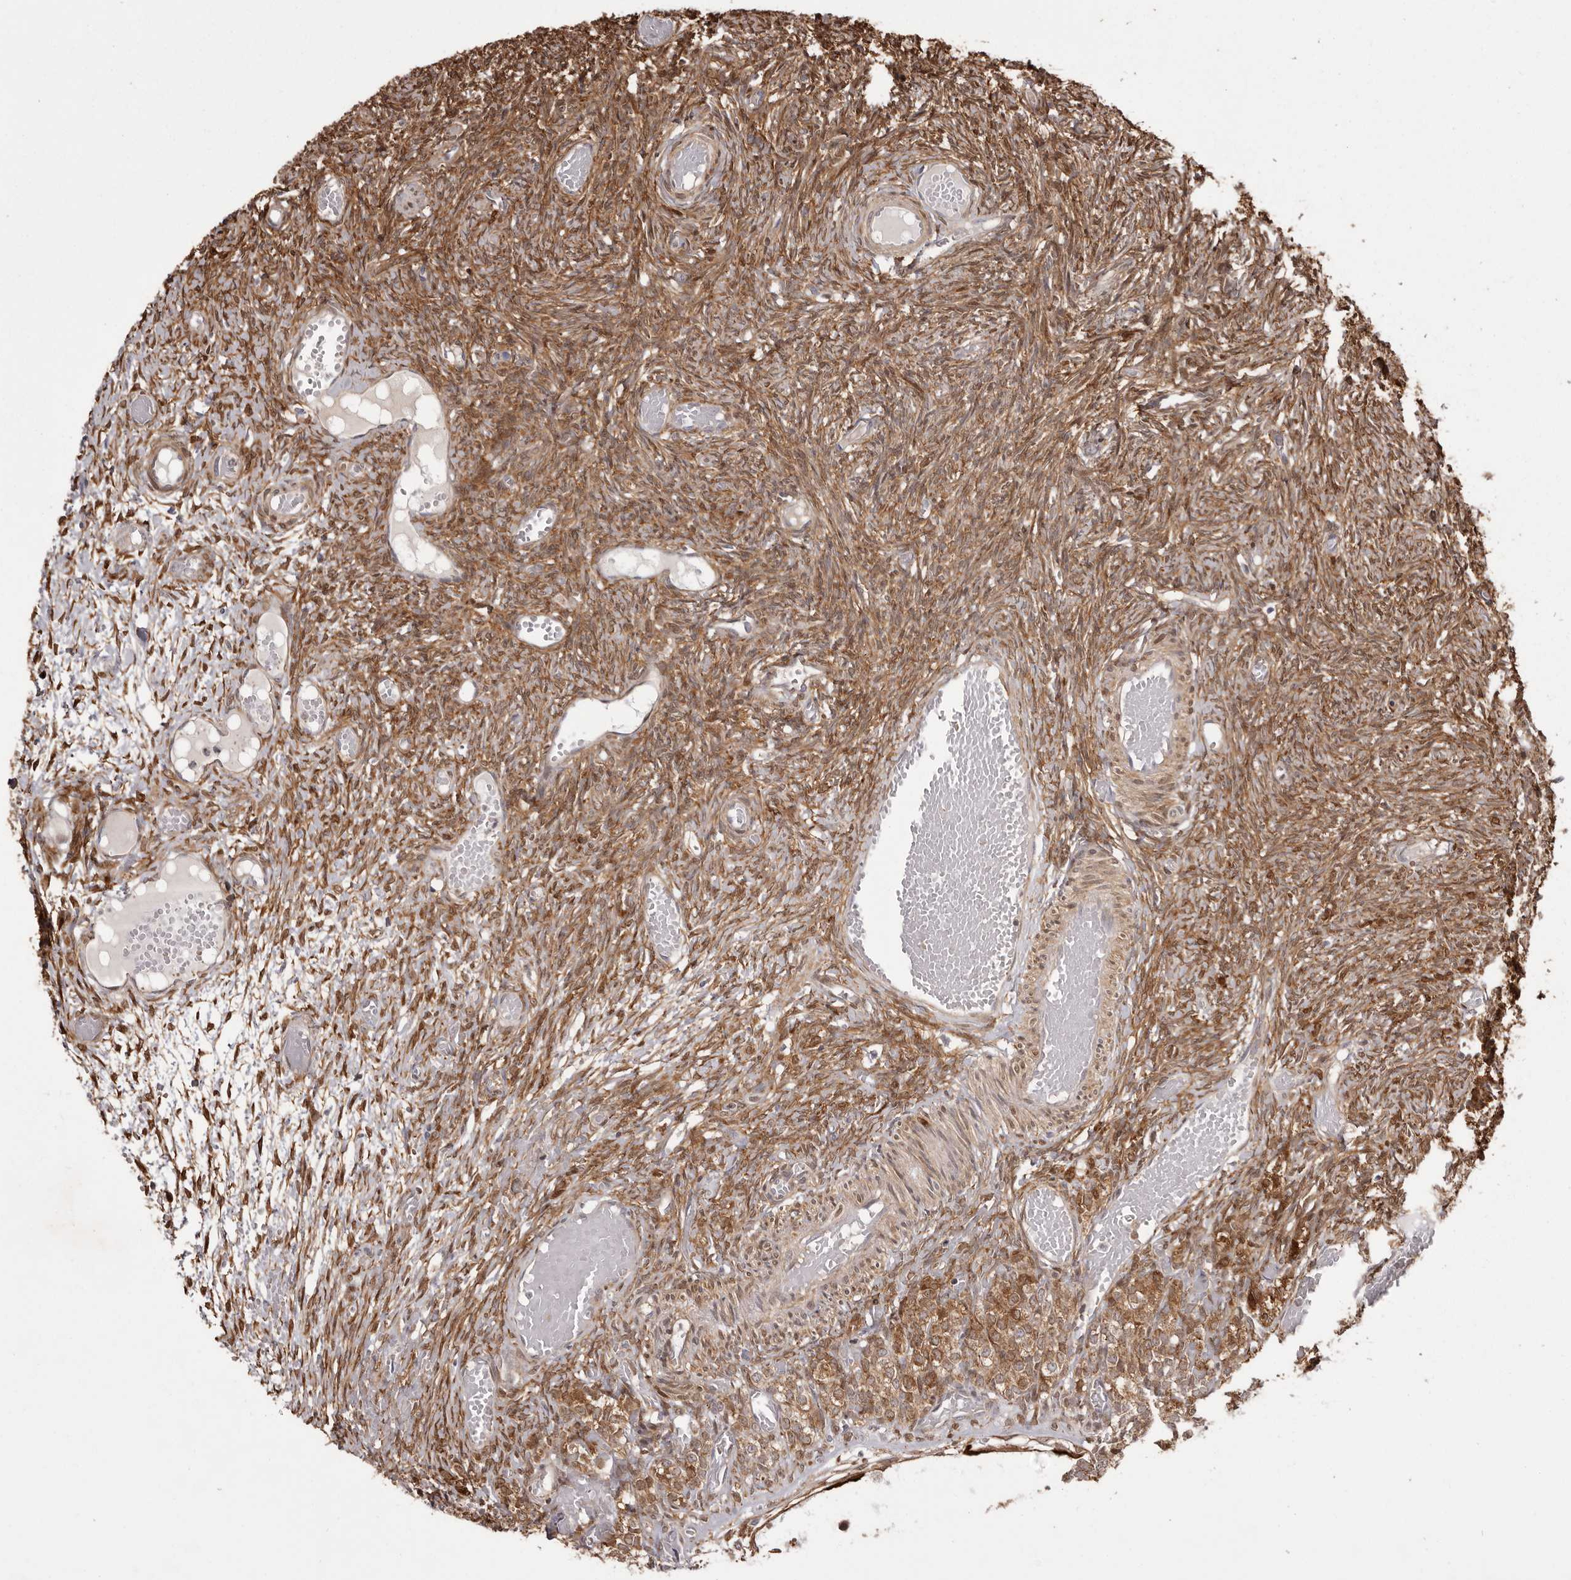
{"staining": {"intensity": "moderate", "quantity": ">75%", "location": "cytoplasmic/membranous"}, "tissue": "ovary", "cell_type": "Ovarian stroma cells", "image_type": "normal", "snomed": [{"axis": "morphology", "description": "Adenocarcinoma, NOS"}, {"axis": "topography", "description": "Endometrium"}], "caption": "An immunohistochemistry micrograph of unremarkable tissue is shown. Protein staining in brown labels moderate cytoplasmic/membranous positivity in ovary within ovarian stroma cells.", "gene": "GFOD1", "patient": {"sex": "female", "age": 32}}